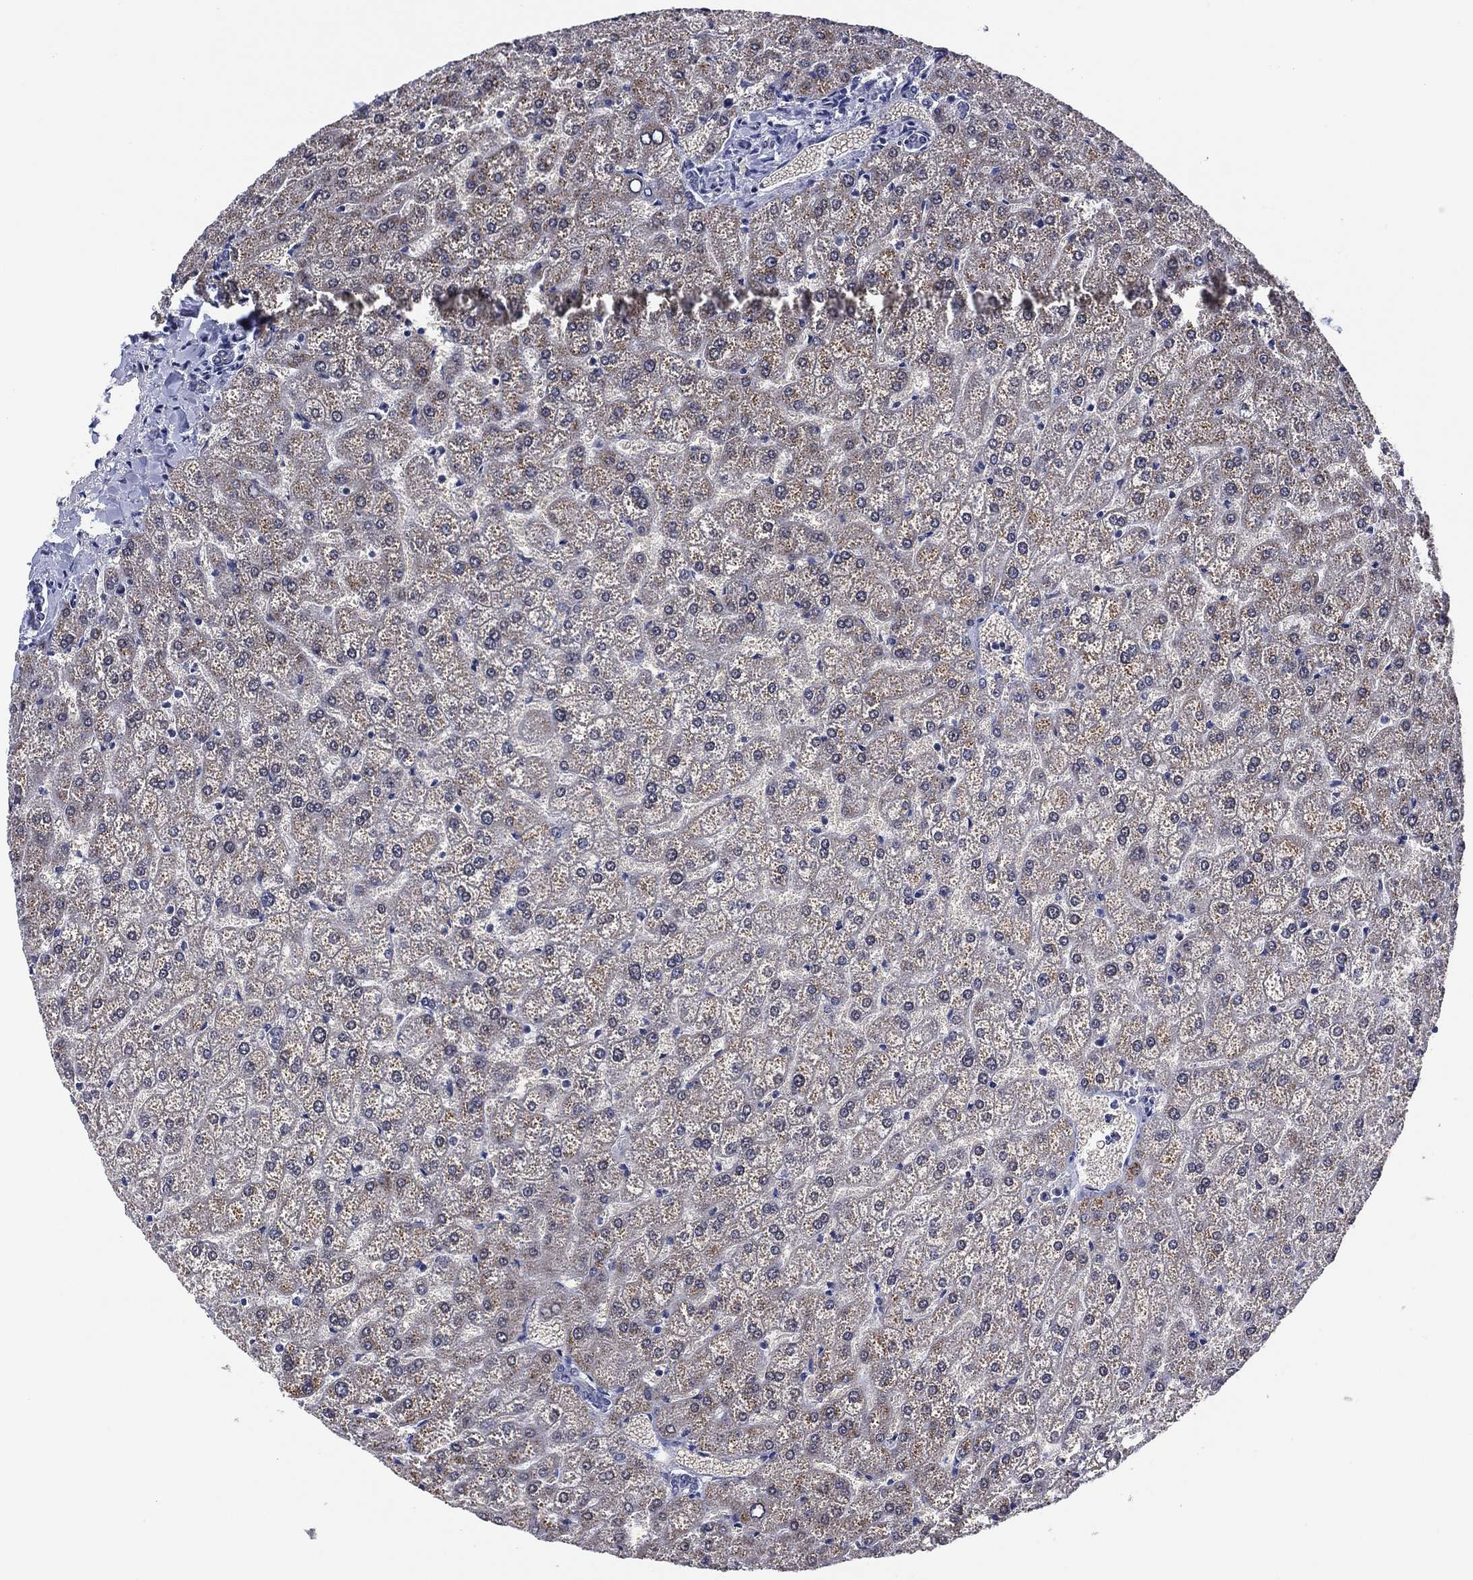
{"staining": {"intensity": "negative", "quantity": "none", "location": "none"}, "tissue": "liver", "cell_type": "Cholangiocytes", "image_type": "normal", "snomed": [{"axis": "morphology", "description": "Normal tissue, NOS"}, {"axis": "topography", "description": "Liver"}], "caption": "A histopathology image of human liver is negative for staining in cholangiocytes. Brightfield microscopy of immunohistochemistry (IHC) stained with DAB (3,3'-diaminobenzidine) (brown) and hematoxylin (blue), captured at high magnification.", "gene": "CLIP3", "patient": {"sex": "female", "age": 32}}